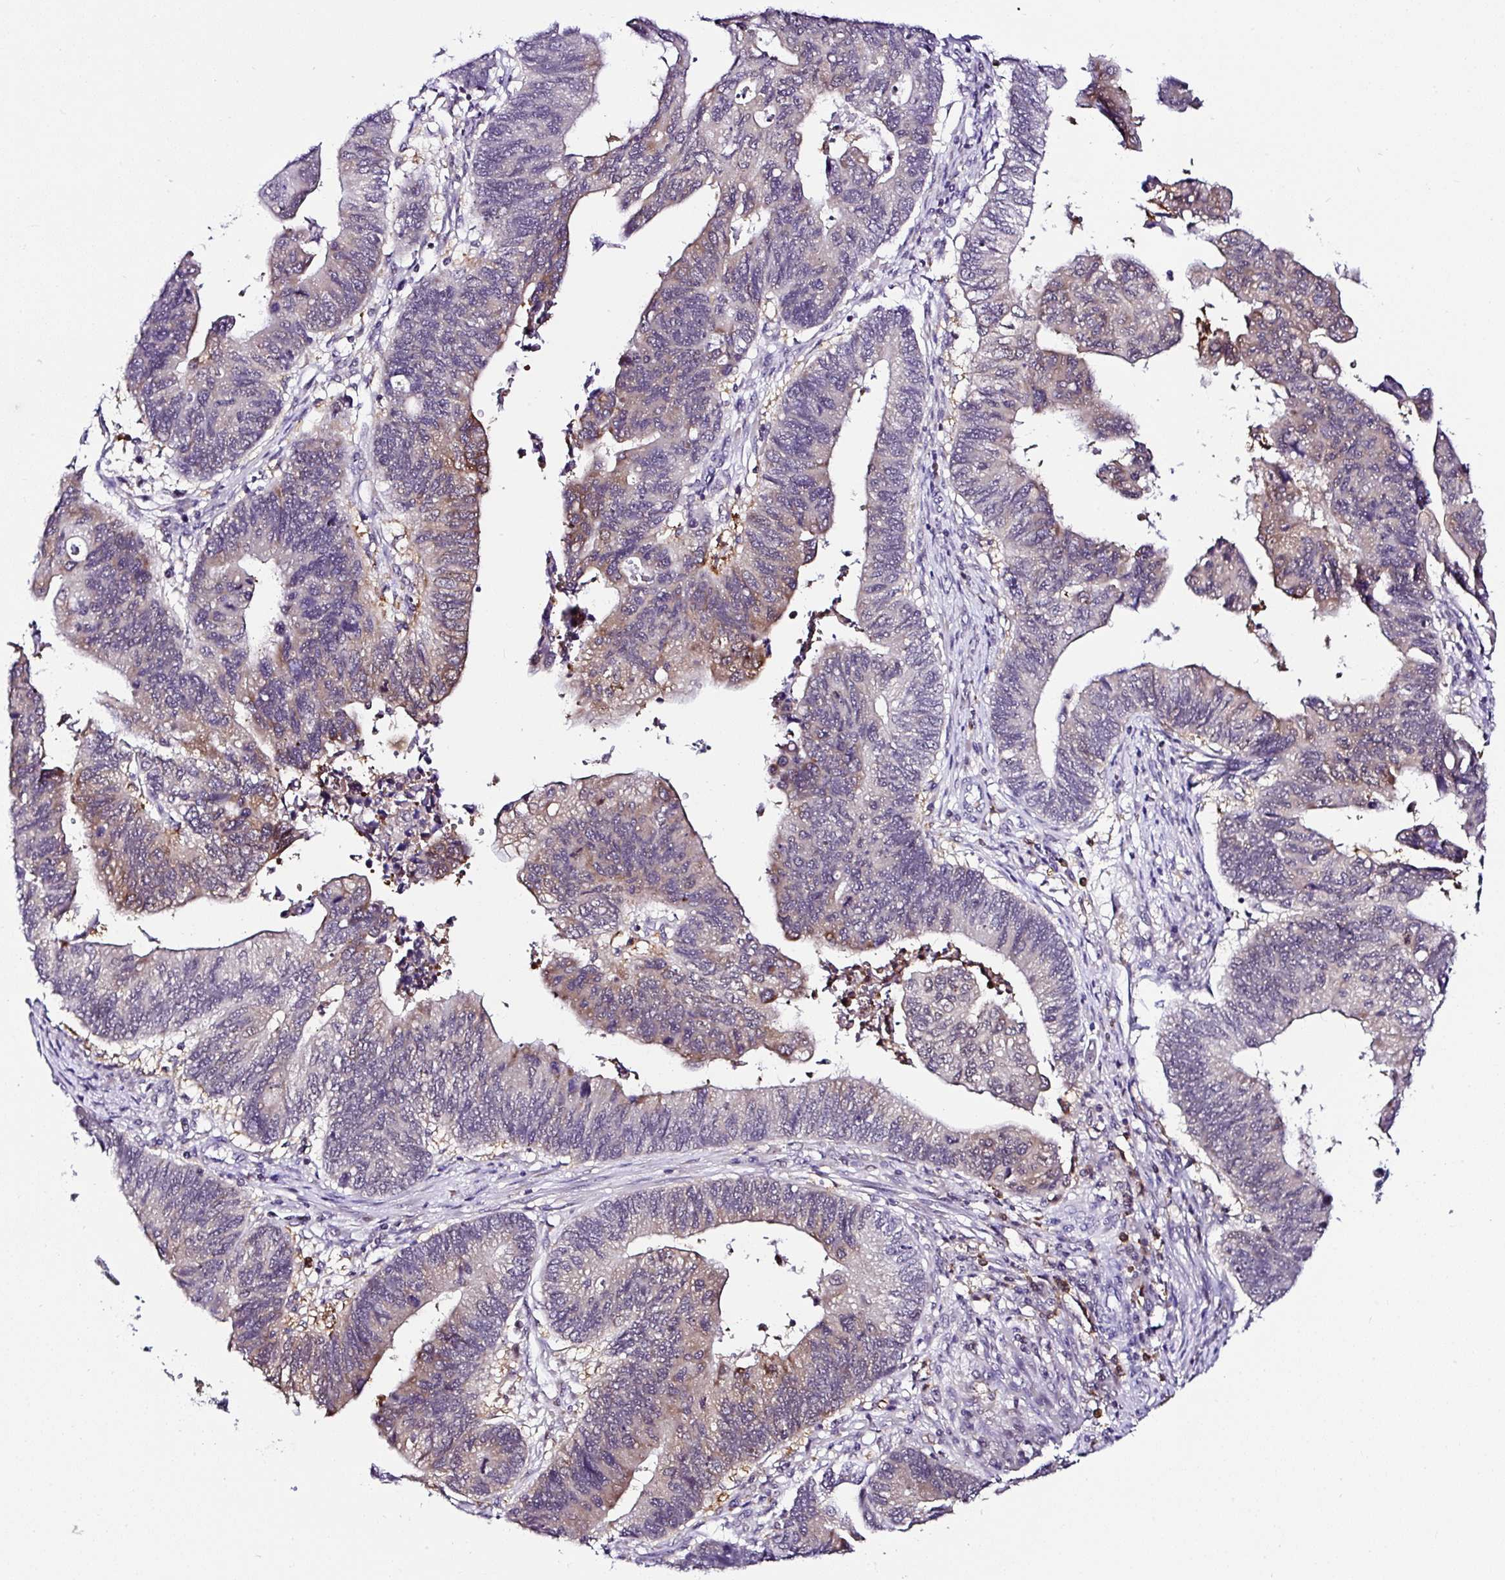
{"staining": {"intensity": "weak", "quantity": "25%-75%", "location": "cytoplasmic/membranous,nuclear"}, "tissue": "stomach cancer", "cell_type": "Tumor cells", "image_type": "cancer", "snomed": [{"axis": "morphology", "description": "Adenocarcinoma, NOS"}, {"axis": "topography", "description": "Stomach"}], "caption": "Weak cytoplasmic/membranous and nuclear positivity is seen in approximately 25%-75% of tumor cells in stomach cancer (adenocarcinoma).", "gene": "PIN4", "patient": {"sex": "male", "age": 59}}